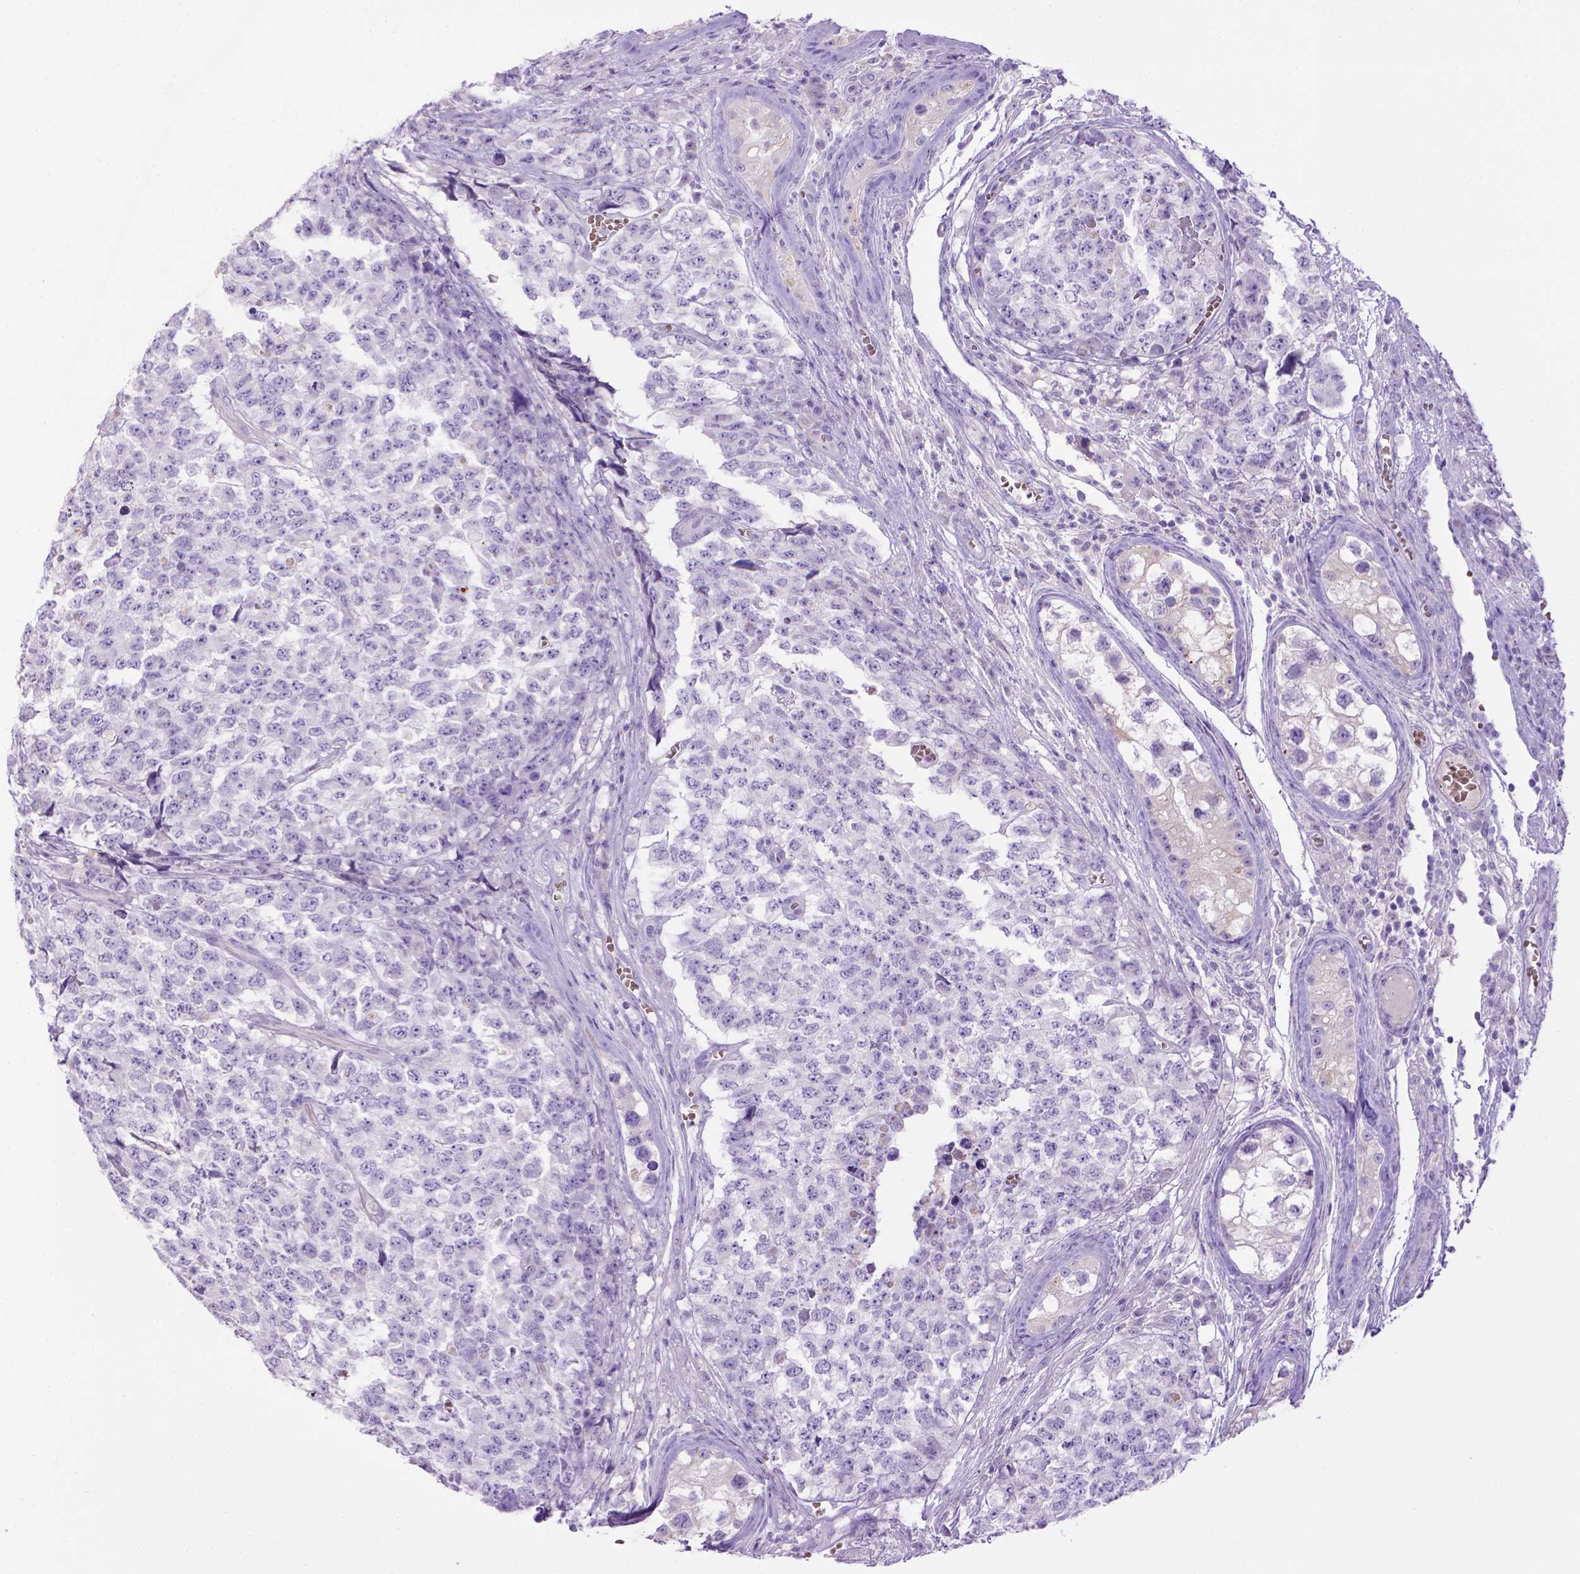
{"staining": {"intensity": "negative", "quantity": "none", "location": "none"}, "tissue": "testis cancer", "cell_type": "Tumor cells", "image_type": "cancer", "snomed": [{"axis": "morphology", "description": "Carcinoma, Embryonal, NOS"}, {"axis": "topography", "description": "Testis"}], "caption": "An immunohistochemistry (IHC) image of testis embryonal carcinoma is shown. There is no staining in tumor cells of testis embryonal carcinoma.", "gene": "BAAT", "patient": {"sex": "male", "age": 23}}